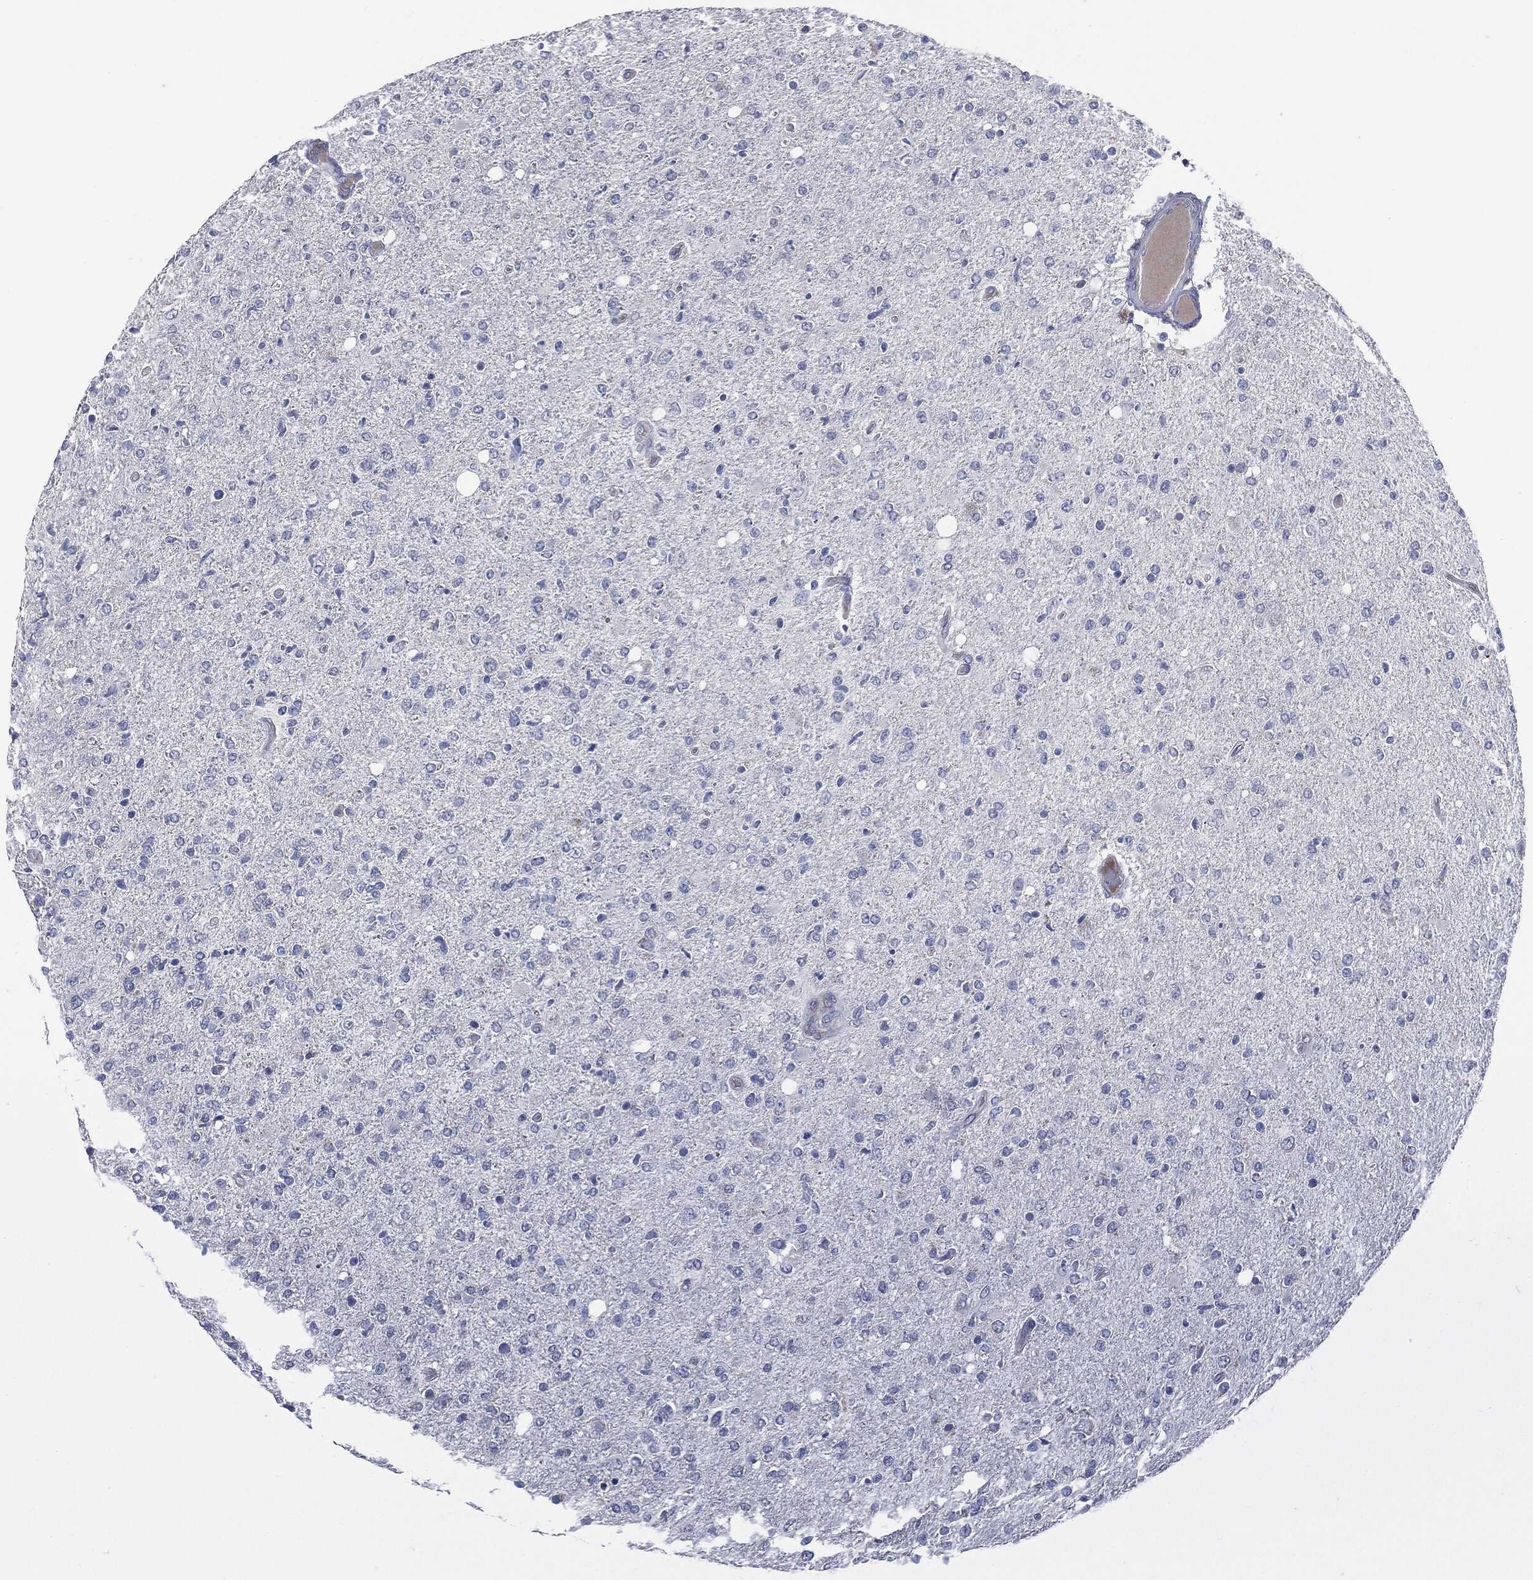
{"staining": {"intensity": "negative", "quantity": "none", "location": "none"}, "tissue": "glioma", "cell_type": "Tumor cells", "image_type": "cancer", "snomed": [{"axis": "morphology", "description": "Glioma, malignant, High grade"}, {"axis": "topography", "description": "Cerebral cortex"}], "caption": "IHC of malignant glioma (high-grade) displays no staining in tumor cells. (Brightfield microscopy of DAB (3,3'-diaminobenzidine) IHC at high magnification).", "gene": "SIGLEC9", "patient": {"sex": "male", "age": 70}}